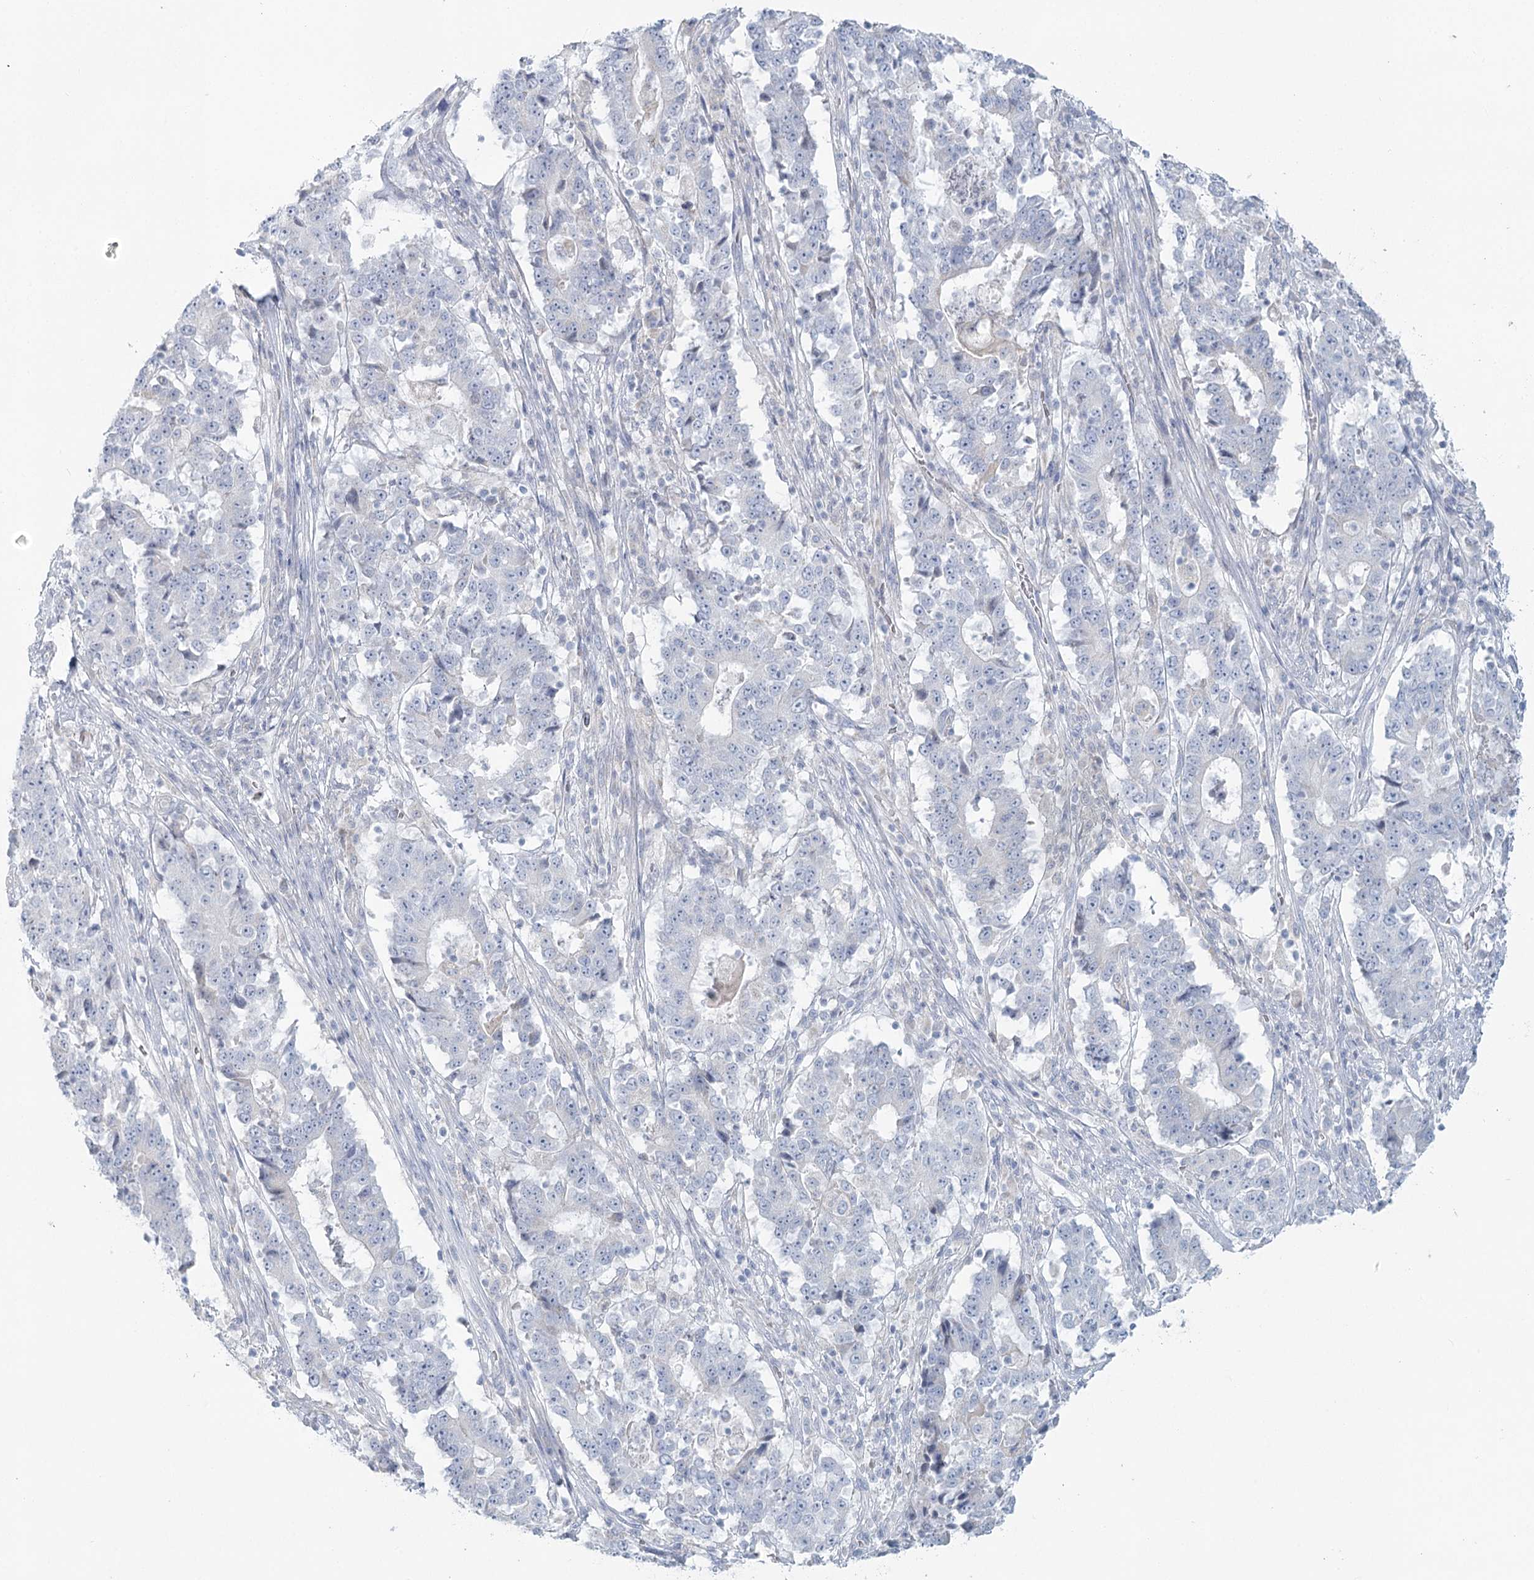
{"staining": {"intensity": "negative", "quantity": "none", "location": "none"}, "tissue": "stomach cancer", "cell_type": "Tumor cells", "image_type": "cancer", "snomed": [{"axis": "morphology", "description": "Adenocarcinoma, NOS"}, {"axis": "topography", "description": "Stomach"}], "caption": "Immunohistochemical staining of human stomach cancer (adenocarcinoma) displays no significant positivity in tumor cells. (Brightfield microscopy of DAB IHC at high magnification).", "gene": "BPHL", "patient": {"sex": "male", "age": 59}}